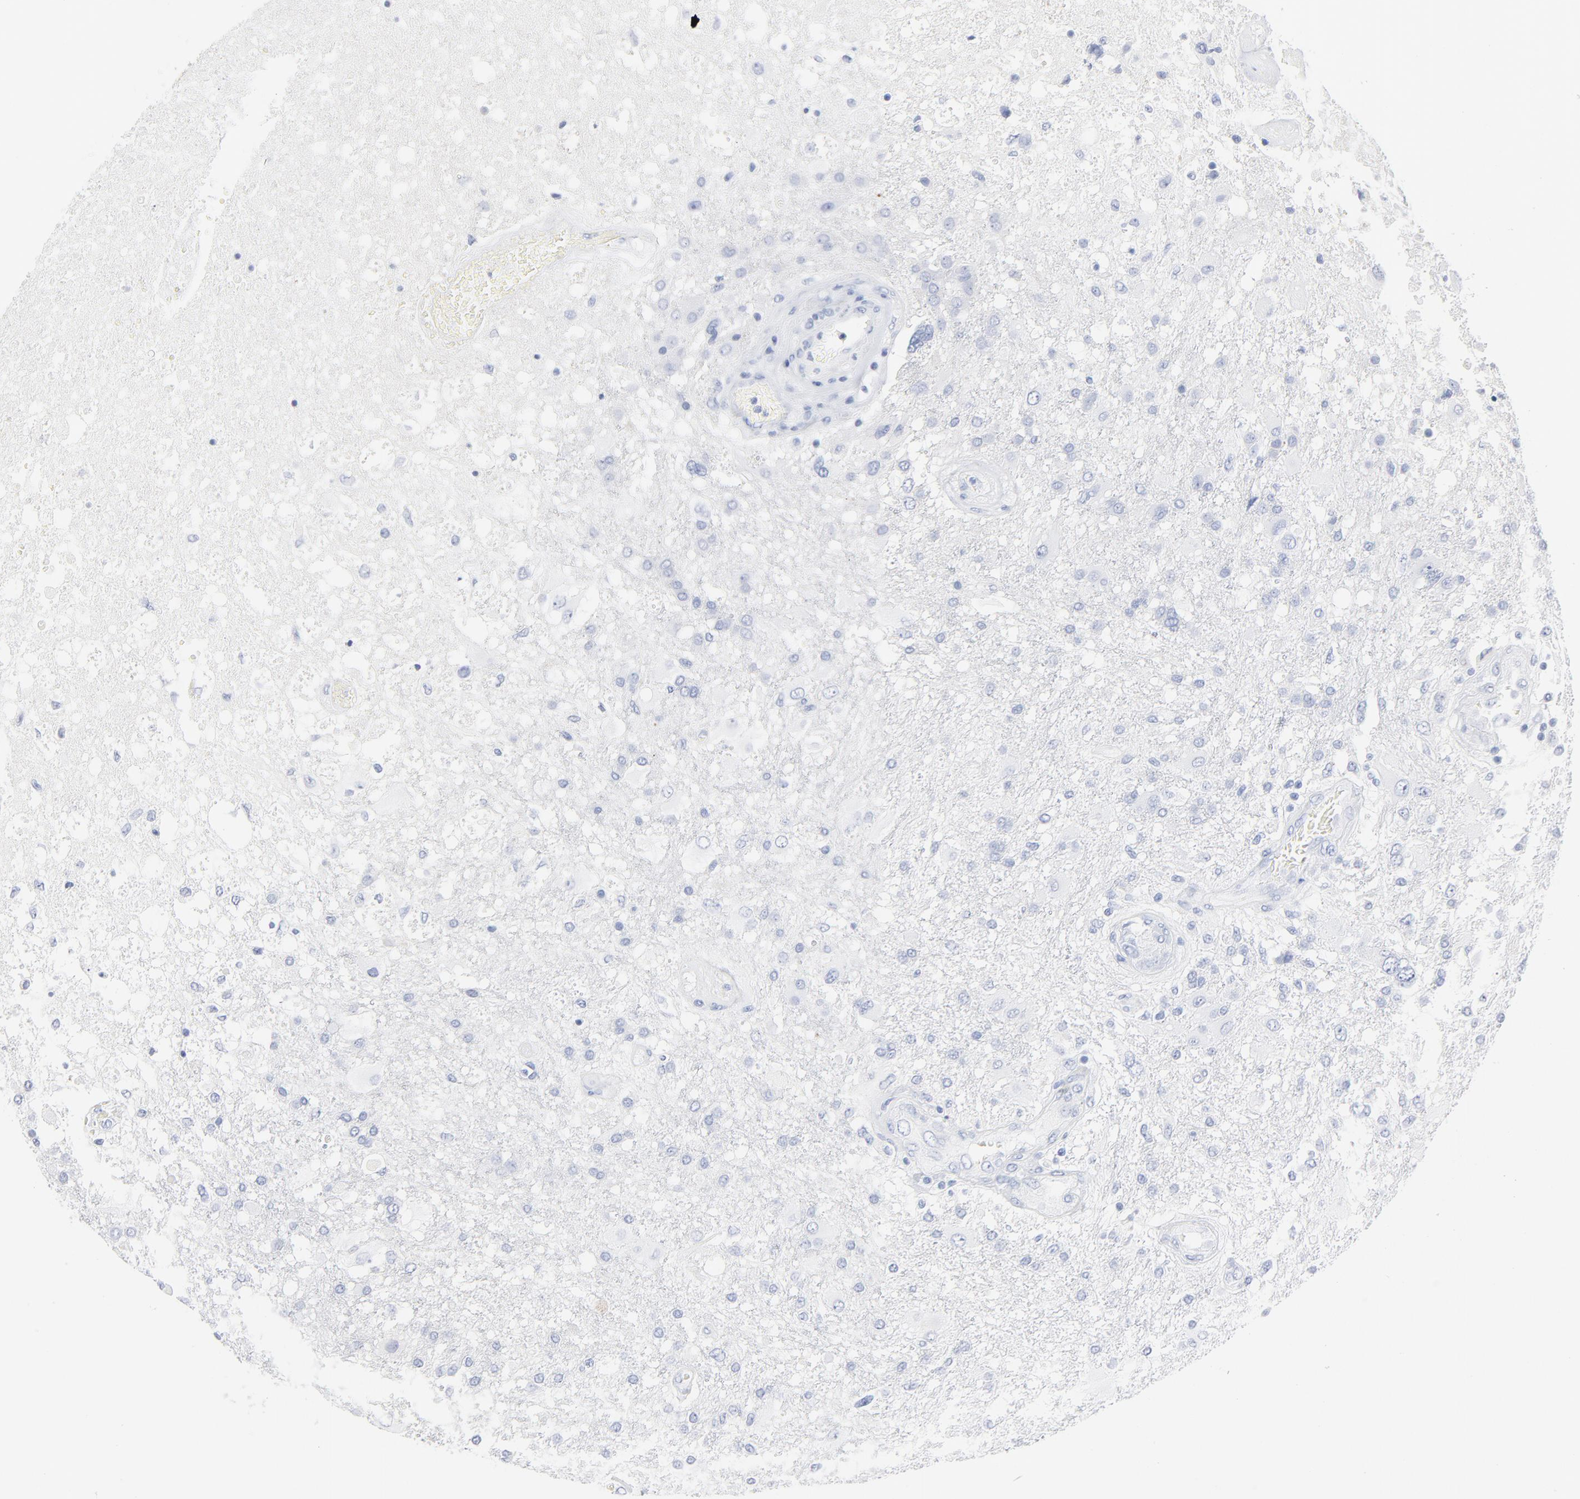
{"staining": {"intensity": "negative", "quantity": "none", "location": "none"}, "tissue": "glioma", "cell_type": "Tumor cells", "image_type": "cancer", "snomed": [{"axis": "morphology", "description": "Glioma, malignant, High grade"}, {"axis": "topography", "description": "Cerebral cortex"}], "caption": "Tumor cells show no significant protein staining in glioma.", "gene": "AGTR1", "patient": {"sex": "male", "age": 79}}